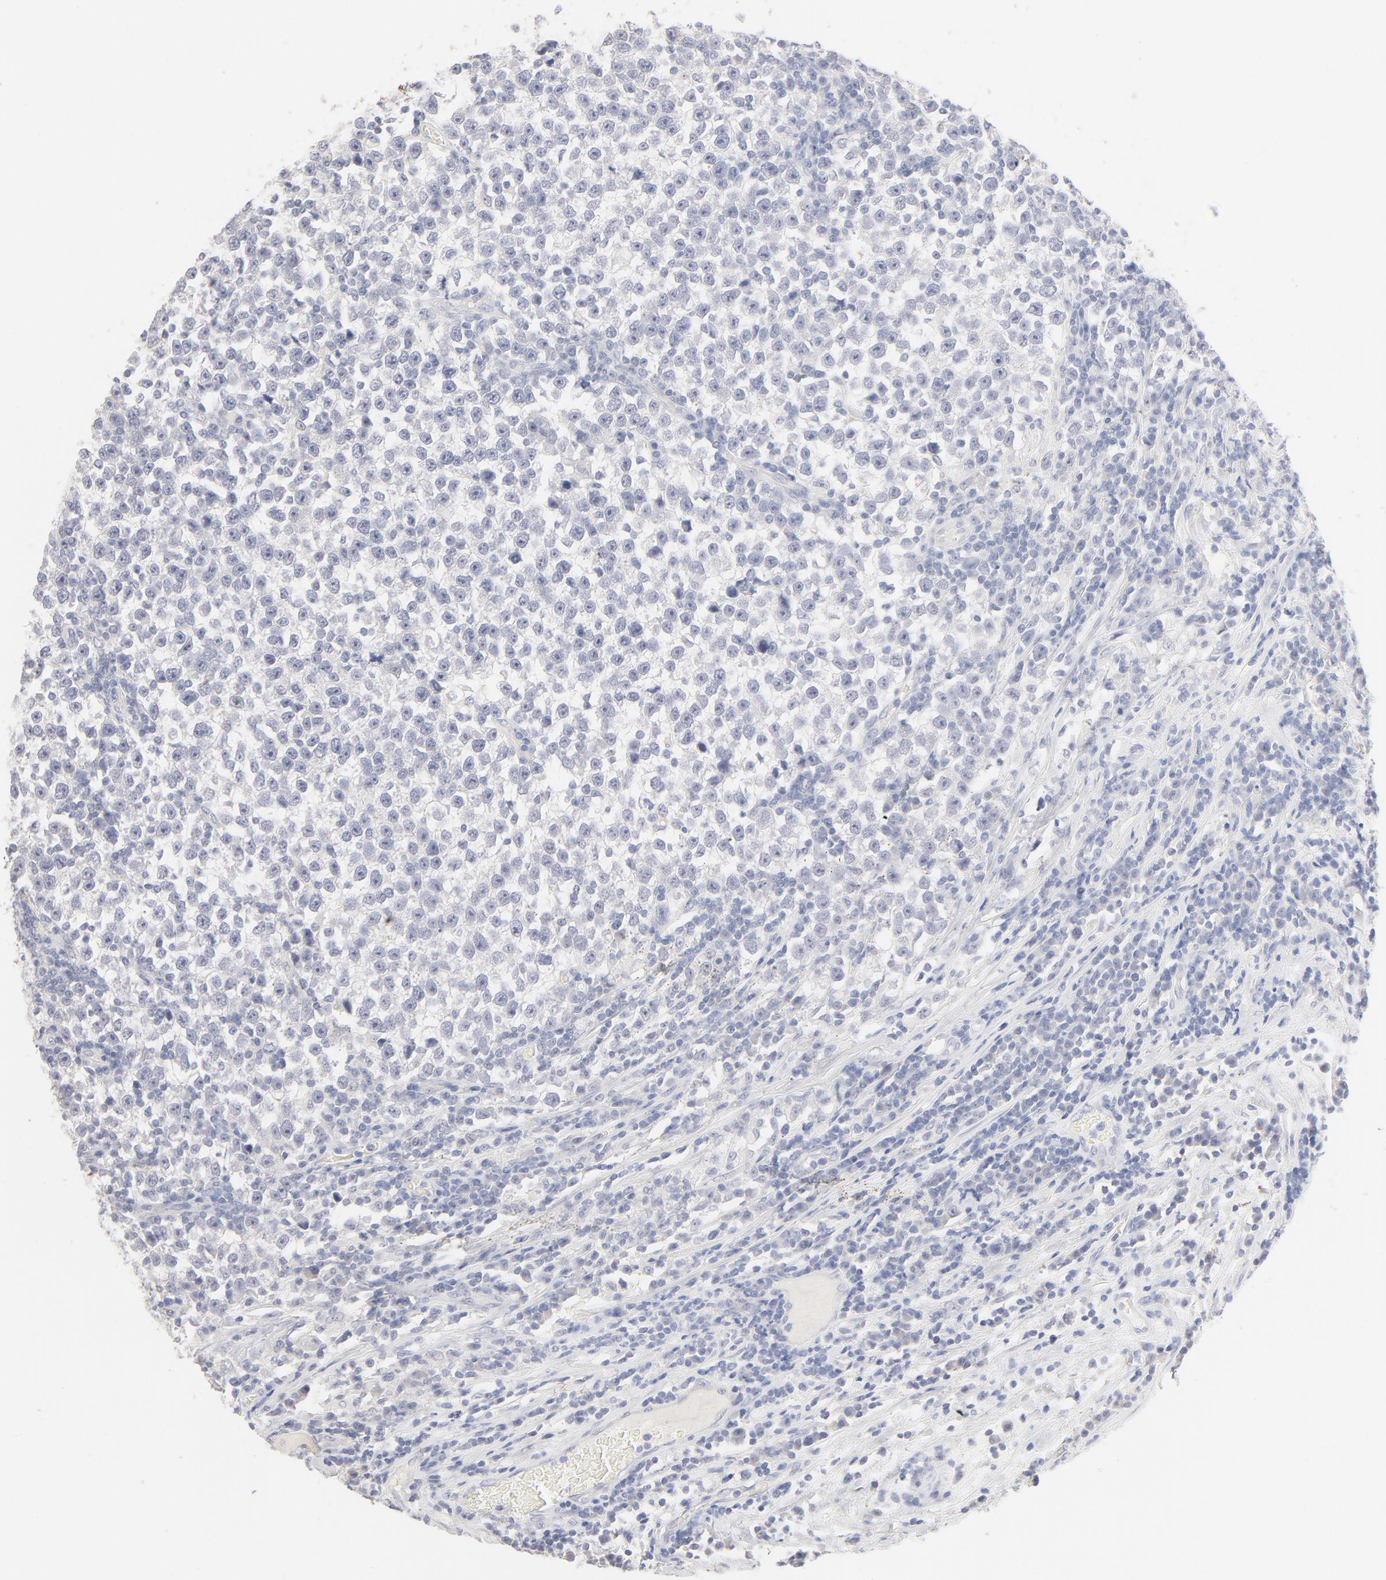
{"staining": {"intensity": "negative", "quantity": "none", "location": "none"}, "tissue": "testis cancer", "cell_type": "Tumor cells", "image_type": "cancer", "snomed": [{"axis": "morphology", "description": "Seminoma, NOS"}, {"axis": "topography", "description": "Testis"}], "caption": "A high-resolution histopathology image shows immunohistochemistry (IHC) staining of seminoma (testis), which demonstrates no significant expression in tumor cells.", "gene": "ONECUT1", "patient": {"sex": "male", "age": 43}}